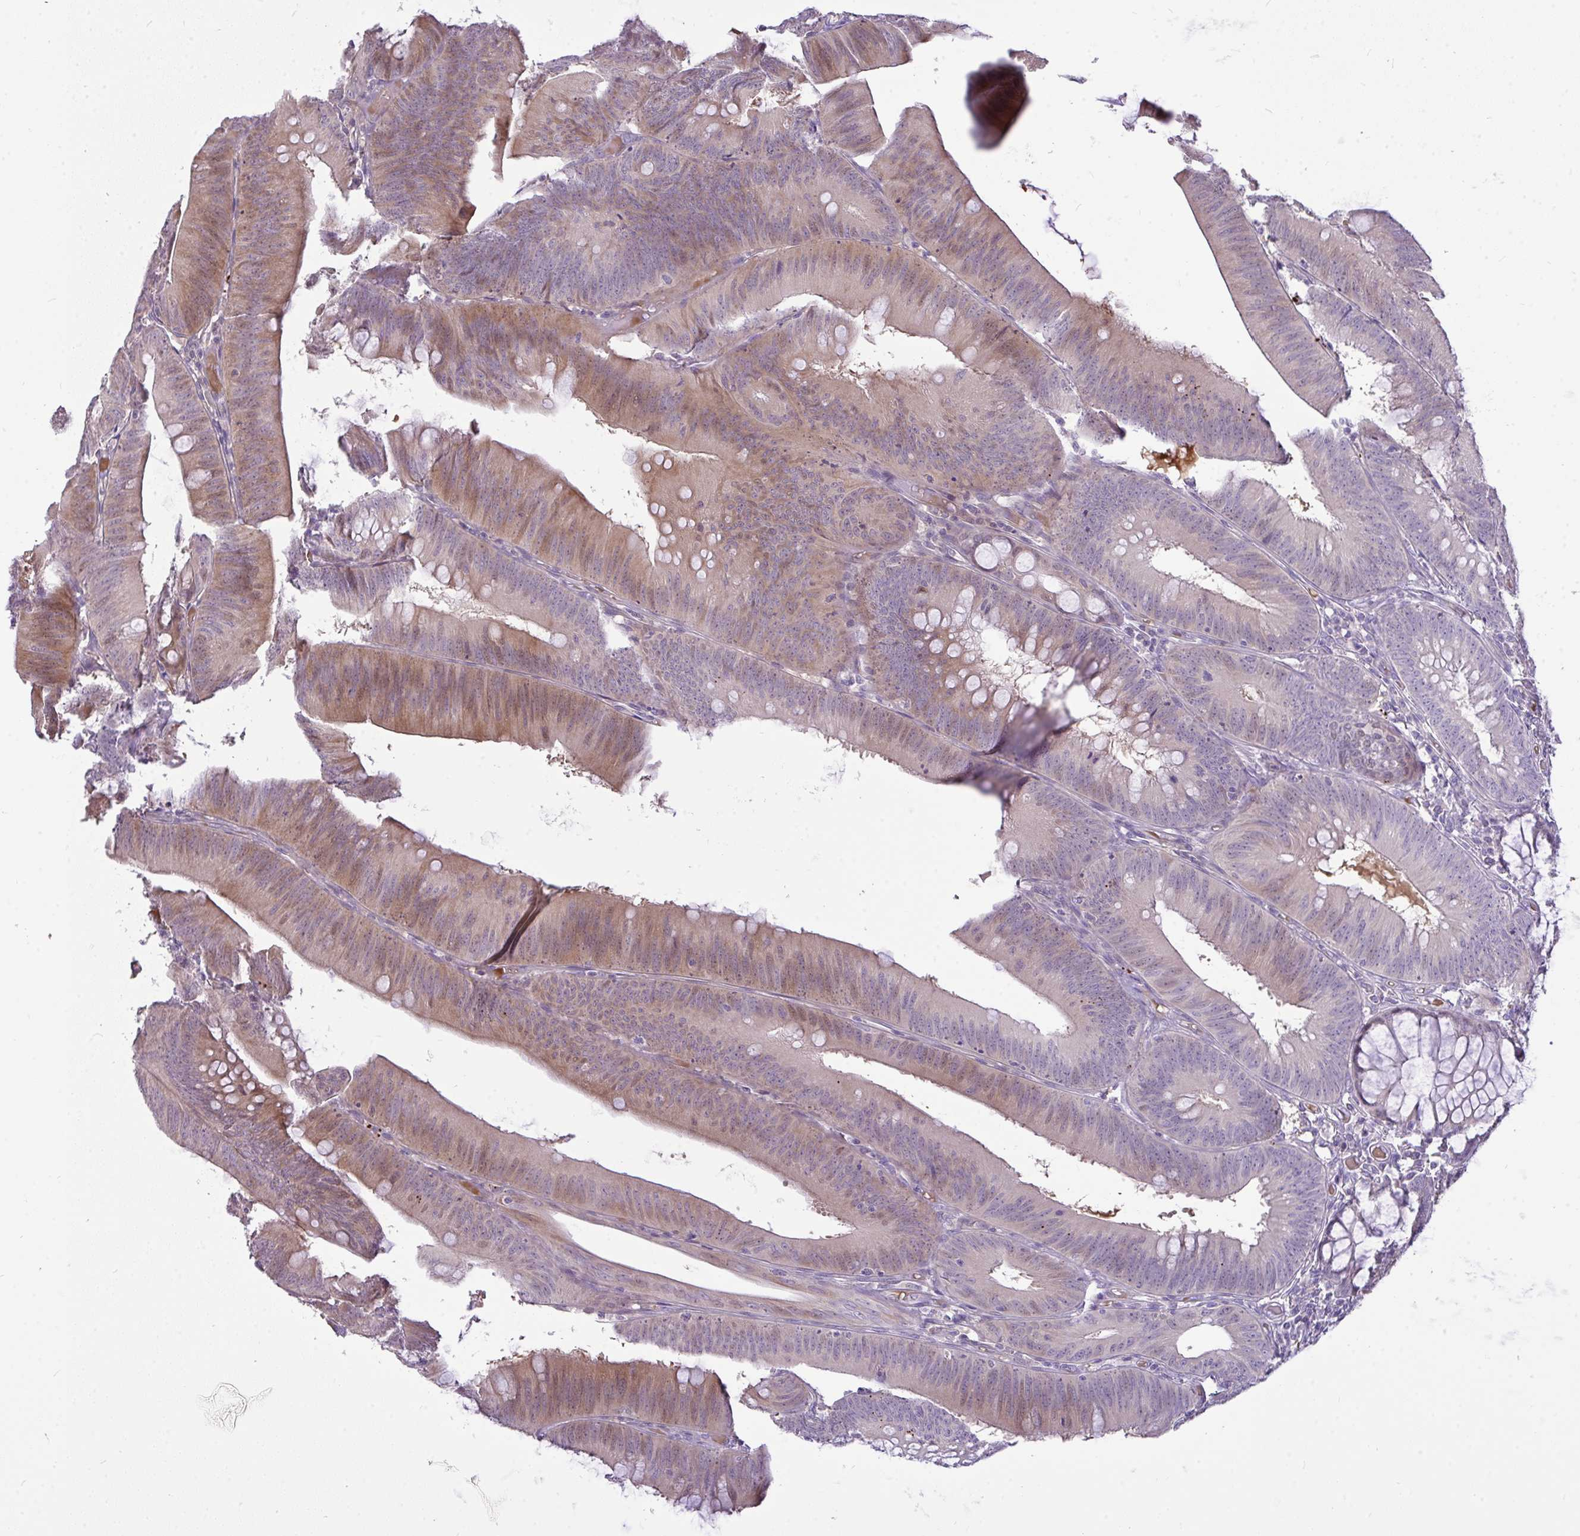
{"staining": {"intensity": "weak", "quantity": "25%-75%", "location": "cytoplasmic/membranous,nuclear"}, "tissue": "colorectal cancer", "cell_type": "Tumor cells", "image_type": "cancer", "snomed": [{"axis": "morphology", "description": "Adenocarcinoma, NOS"}, {"axis": "topography", "description": "Colon"}], "caption": "Adenocarcinoma (colorectal) was stained to show a protein in brown. There is low levels of weak cytoplasmic/membranous and nuclear positivity in approximately 25%-75% of tumor cells.", "gene": "MOCS1", "patient": {"sex": "male", "age": 84}}